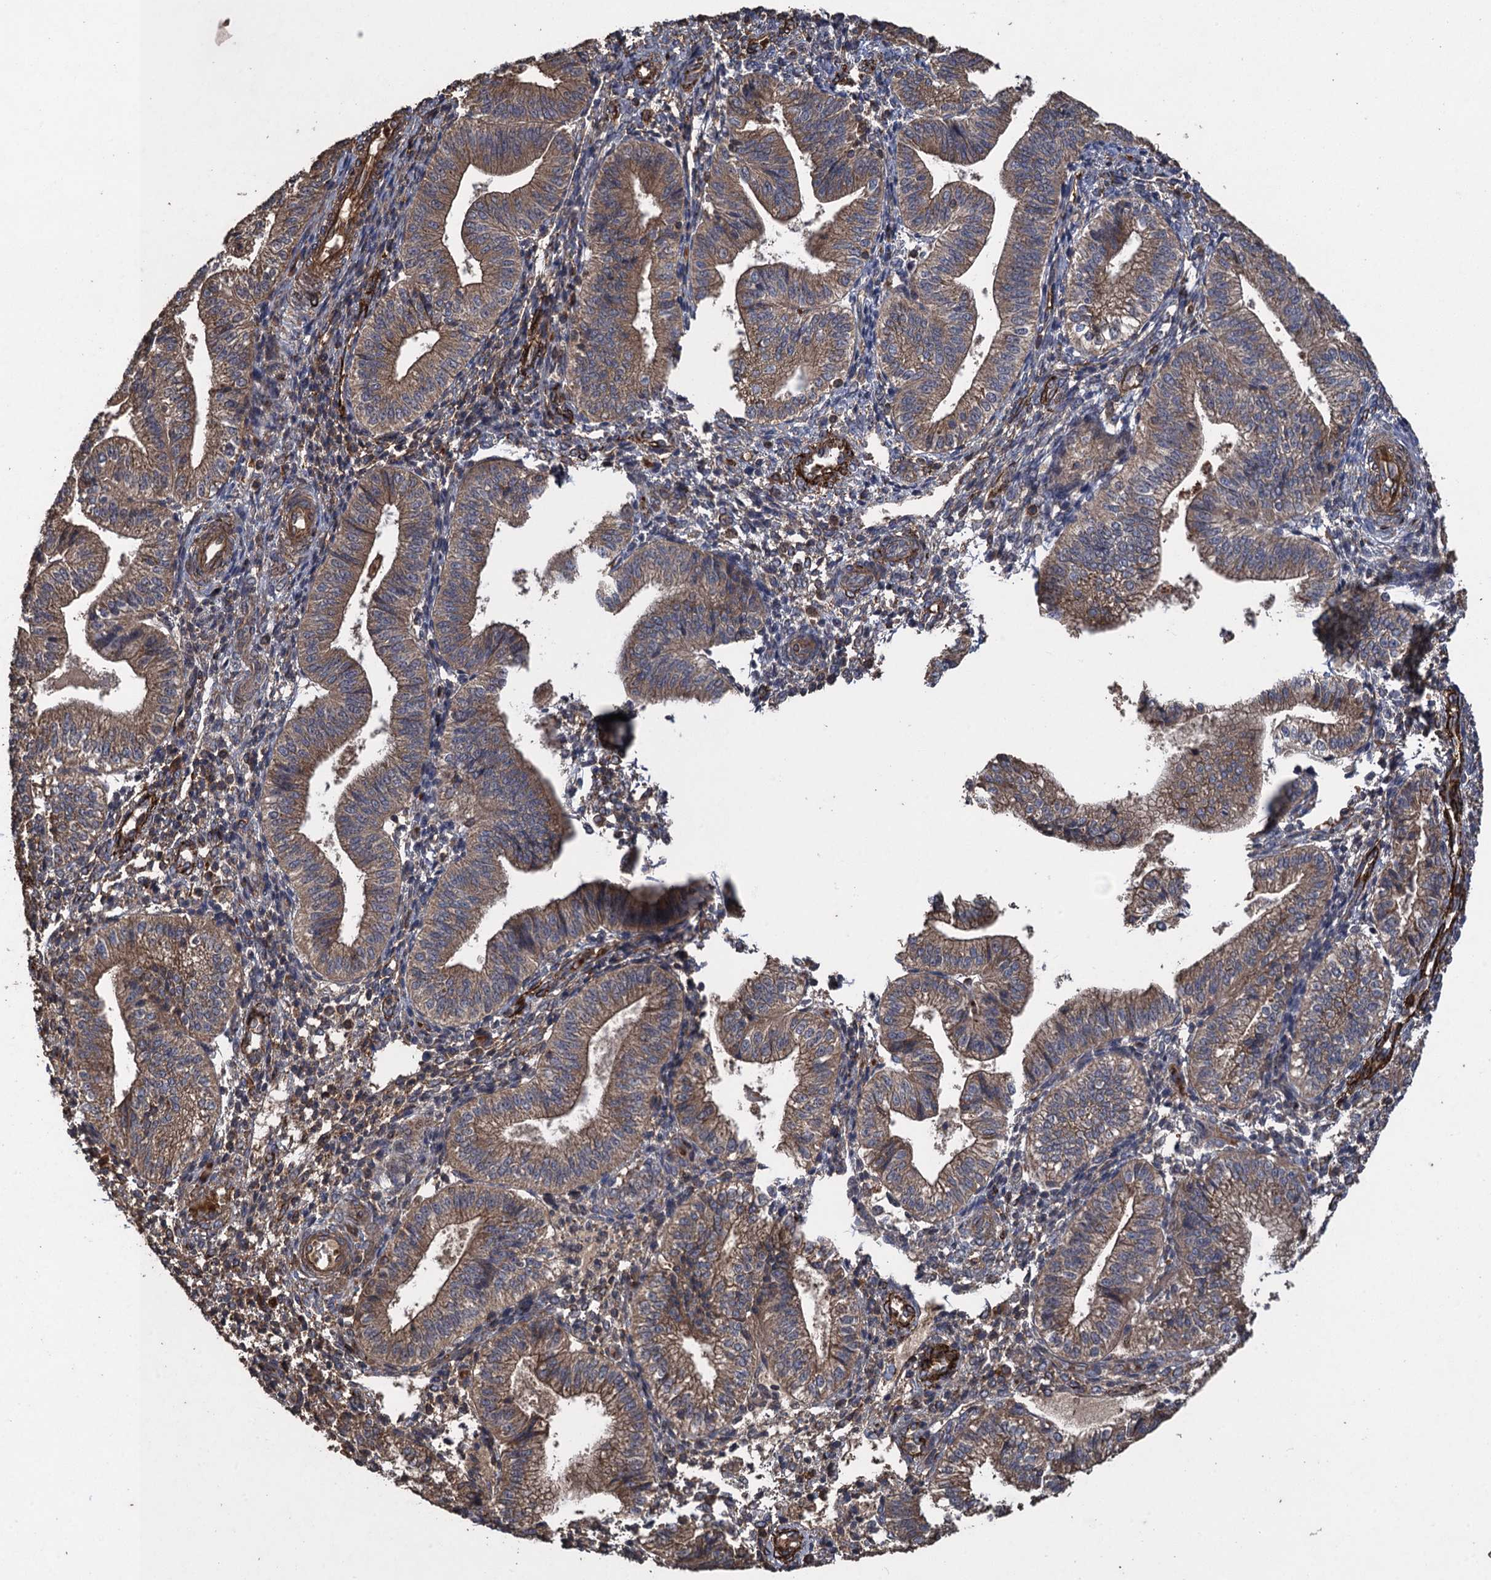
{"staining": {"intensity": "moderate", "quantity": "25%-75%", "location": "cytoplasmic/membranous"}, "tissue": "endometrium", "cell_type": "Cells in endometrial stroma", "image_type": "normal", "snomed": [{"axis": "morphology", "description": "Normal tissue, NOS"}, {"axis": "topography", "description": "Endometrium"}], "caption": "Immunohistochemistry (IHC) staining of benign endometrium, which demonstrates medium levels of moderate cytoplasmic/membranous expression in approximately 25%-75% of cells in endometrial stroma indicating moderate cytoplasmic/membranous protein positivity. The staining was performed using DAB (brown) for protein detection and nuclei were counterstained in hematoxylin (blue).", "gene": "TXNDC11", "patient": {"sex": "female", "age": 34}}